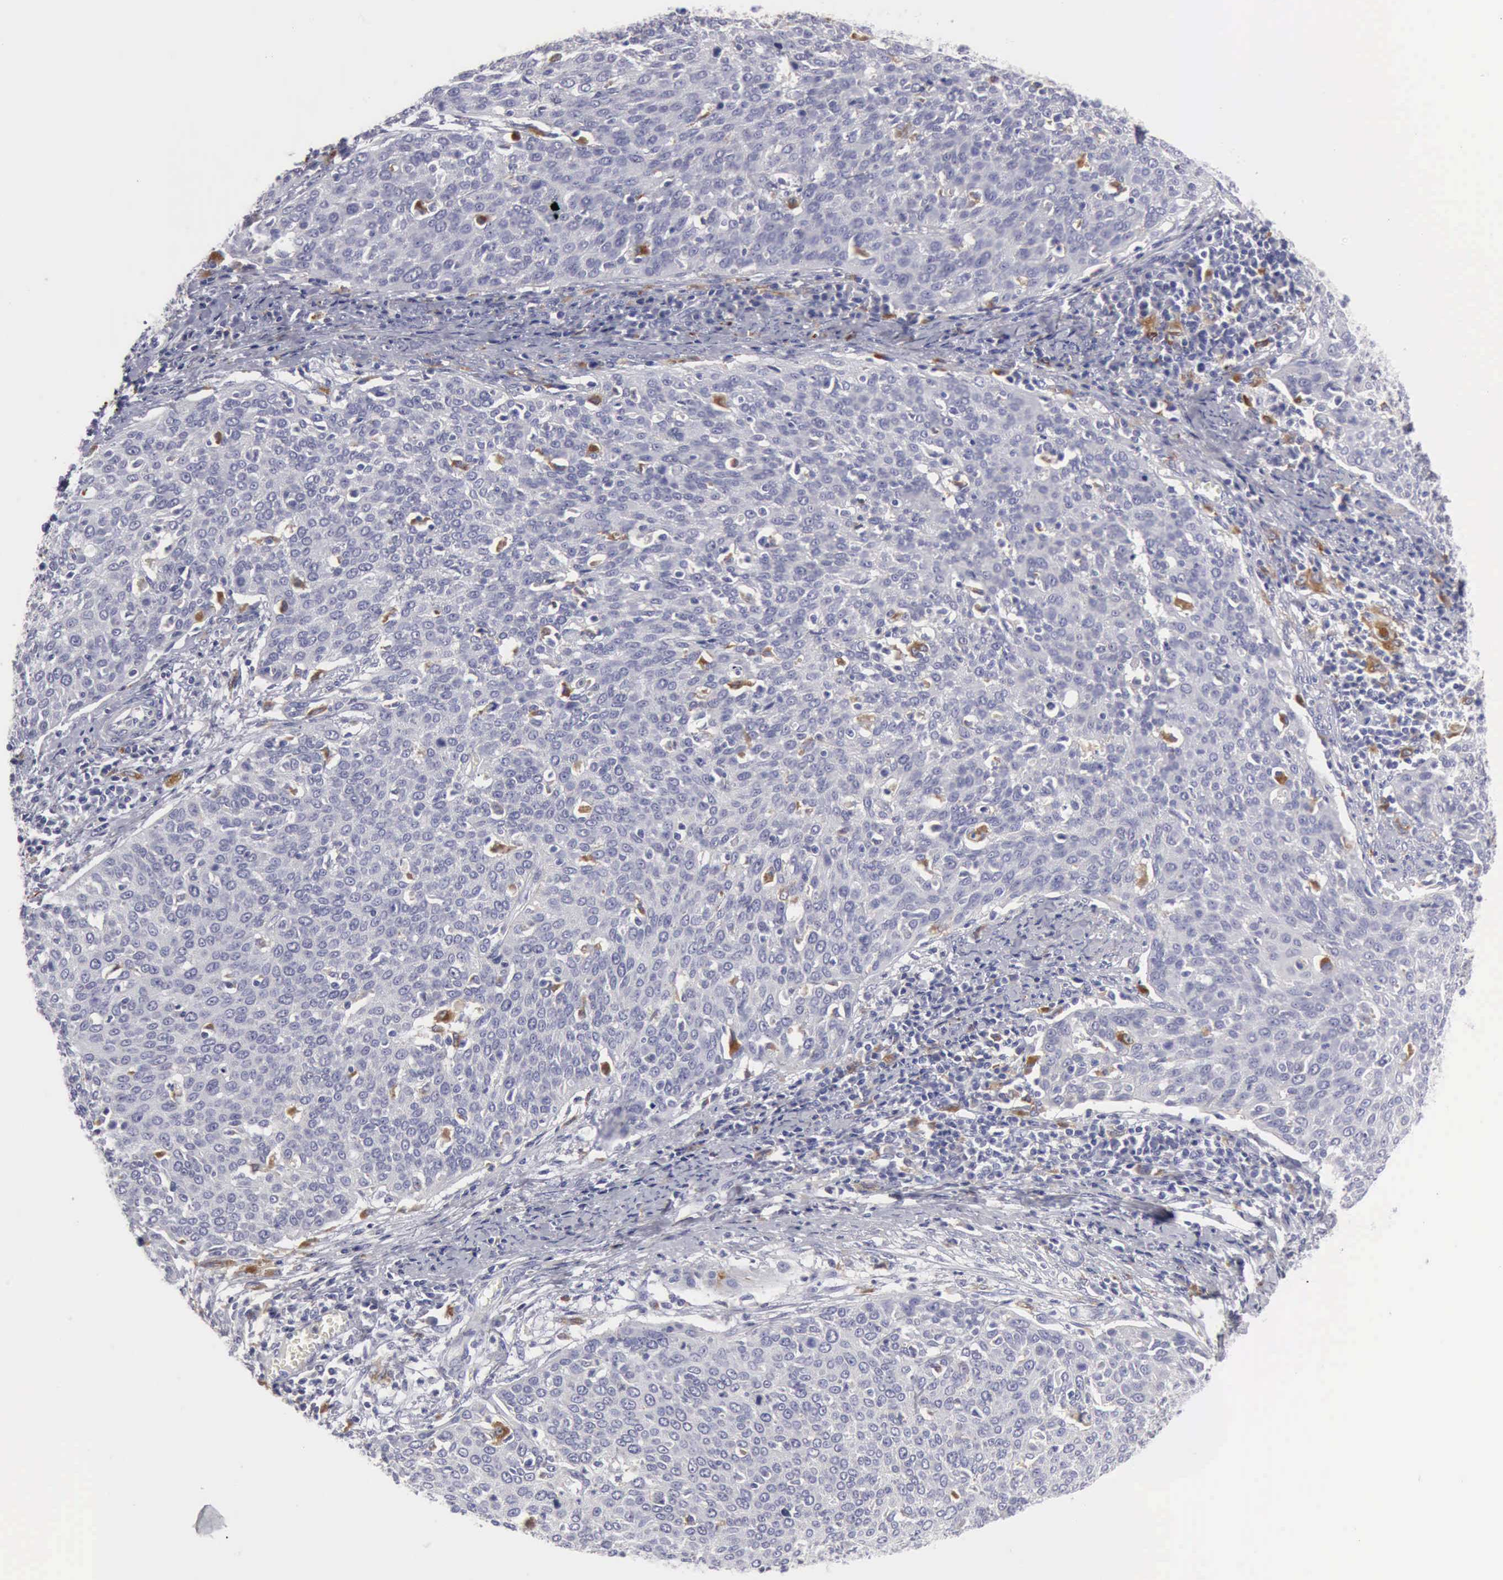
{"staining": {"intensity": "negative", "quantity": "none", "location": "none"}, "tissue": "cervical cancer", "cell_type": "Tumor cells", "image_type": "cancer", "snomed": [{"axis": "morphology", "description": "Squamous cell carcinoma, NOS"}, {"axis": "topography", "description": "Cervix"}], "caption": "Immunohistochemistry (IHC) of human cervical cancer demonstrates no staining in tumor cells. (Brightfield microscopy of DAB (3,3'-diaminobenzidine) immunohistochemistry (IHC) at high magnification).", "gene": "CTSS", "patient": {"sex": "female", "age": 38}}